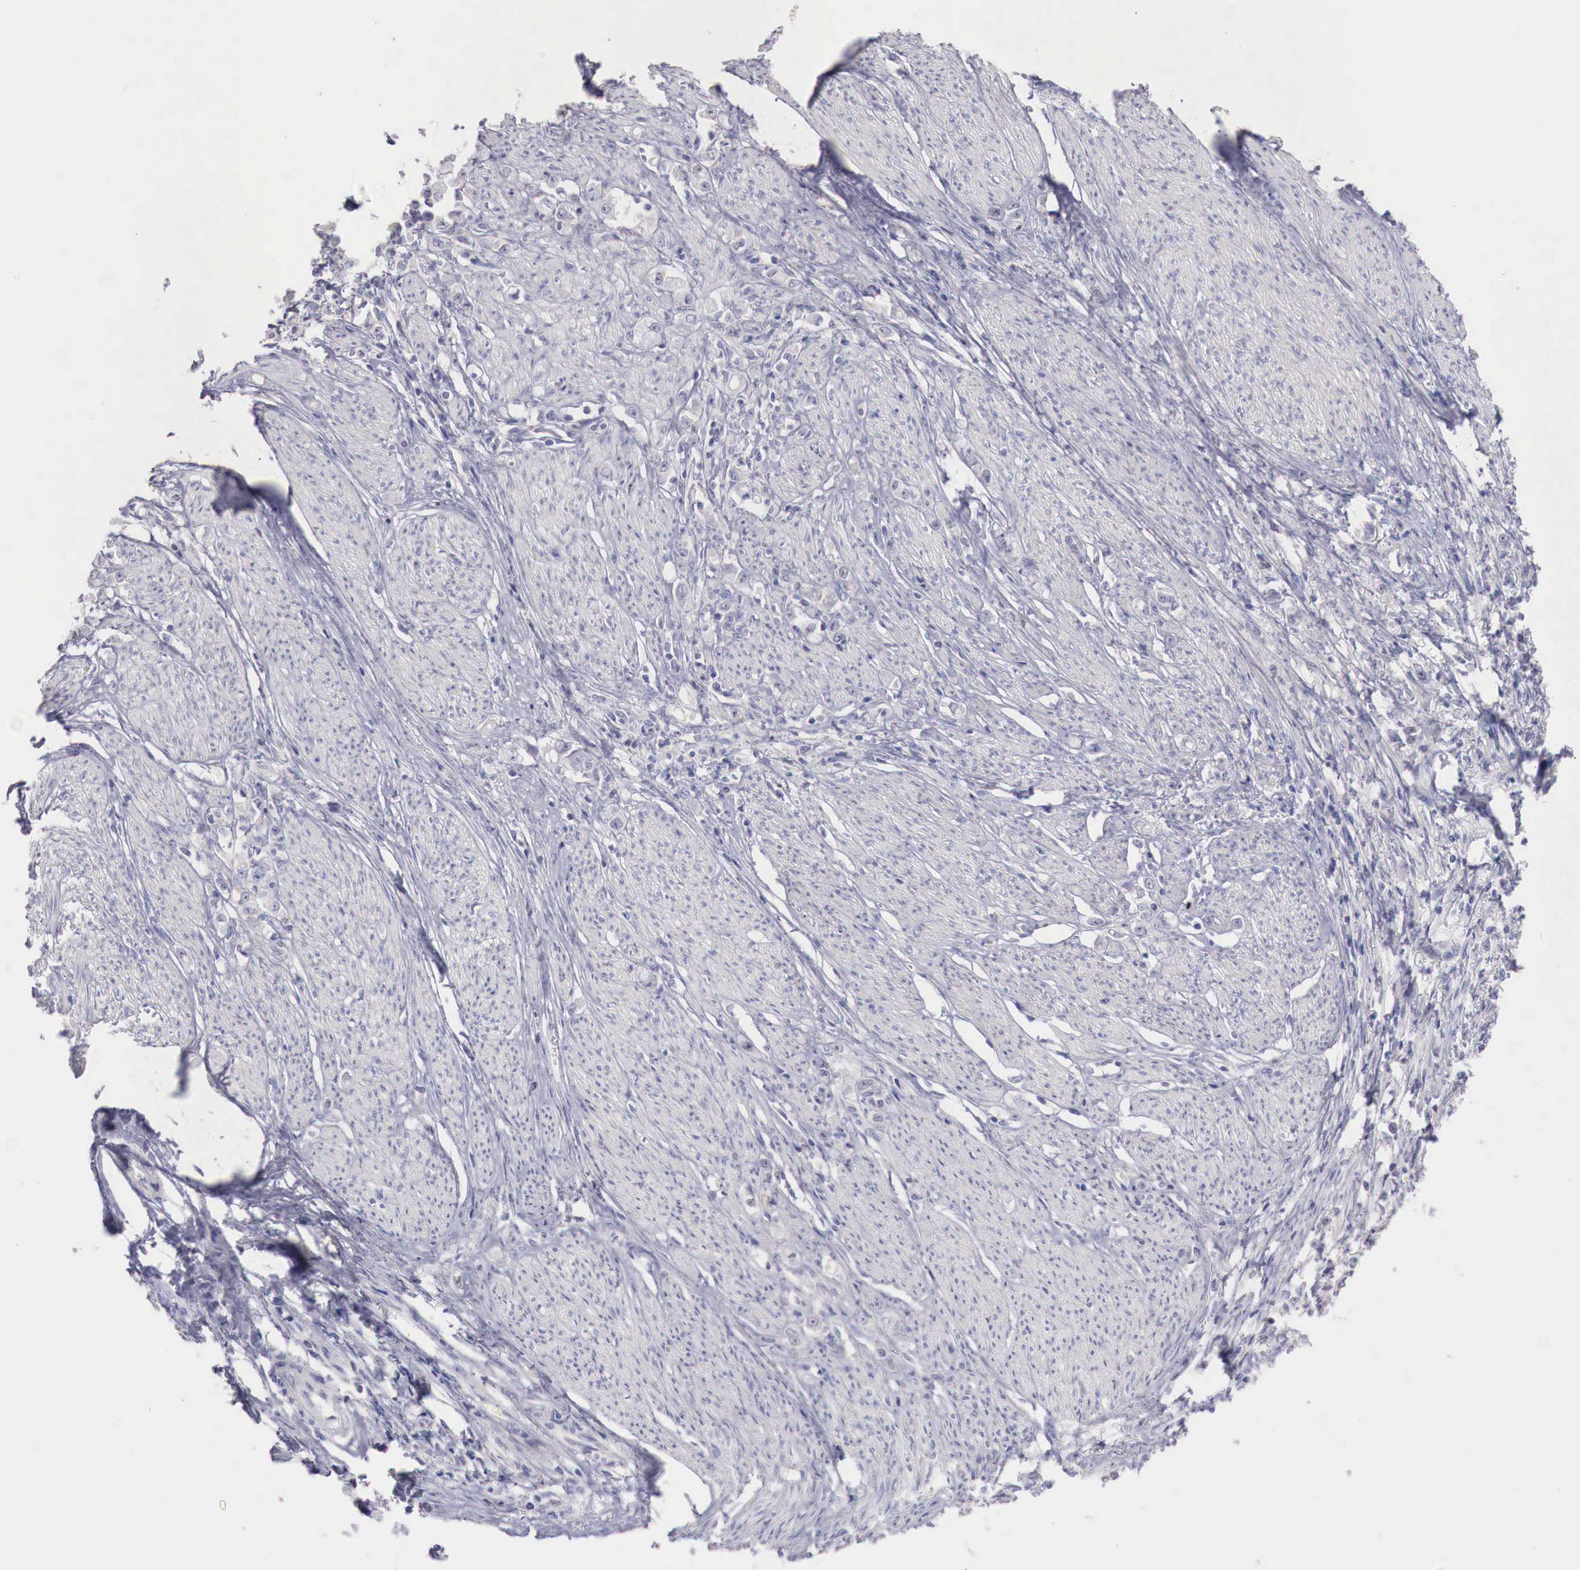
{"staining": {"intensity": "negative", "quantity": "none", "location": "none"}, "tissue": "stomach cancer", "cell_type": "Tumor cells", "image_type": "cancer", "snomed": [{"axis": "morphology", "description": "Adenocarcinoma, NOS"}, {"axis": "topography", "description": "Stomach"}], "caption": "A histopathology image of adenocarcinoma (stomach) stained for a protein demonstrates no brown staining in tumor cells.", "gene": "TRIM13", "patient": {"sex": "male", "age": 72}}